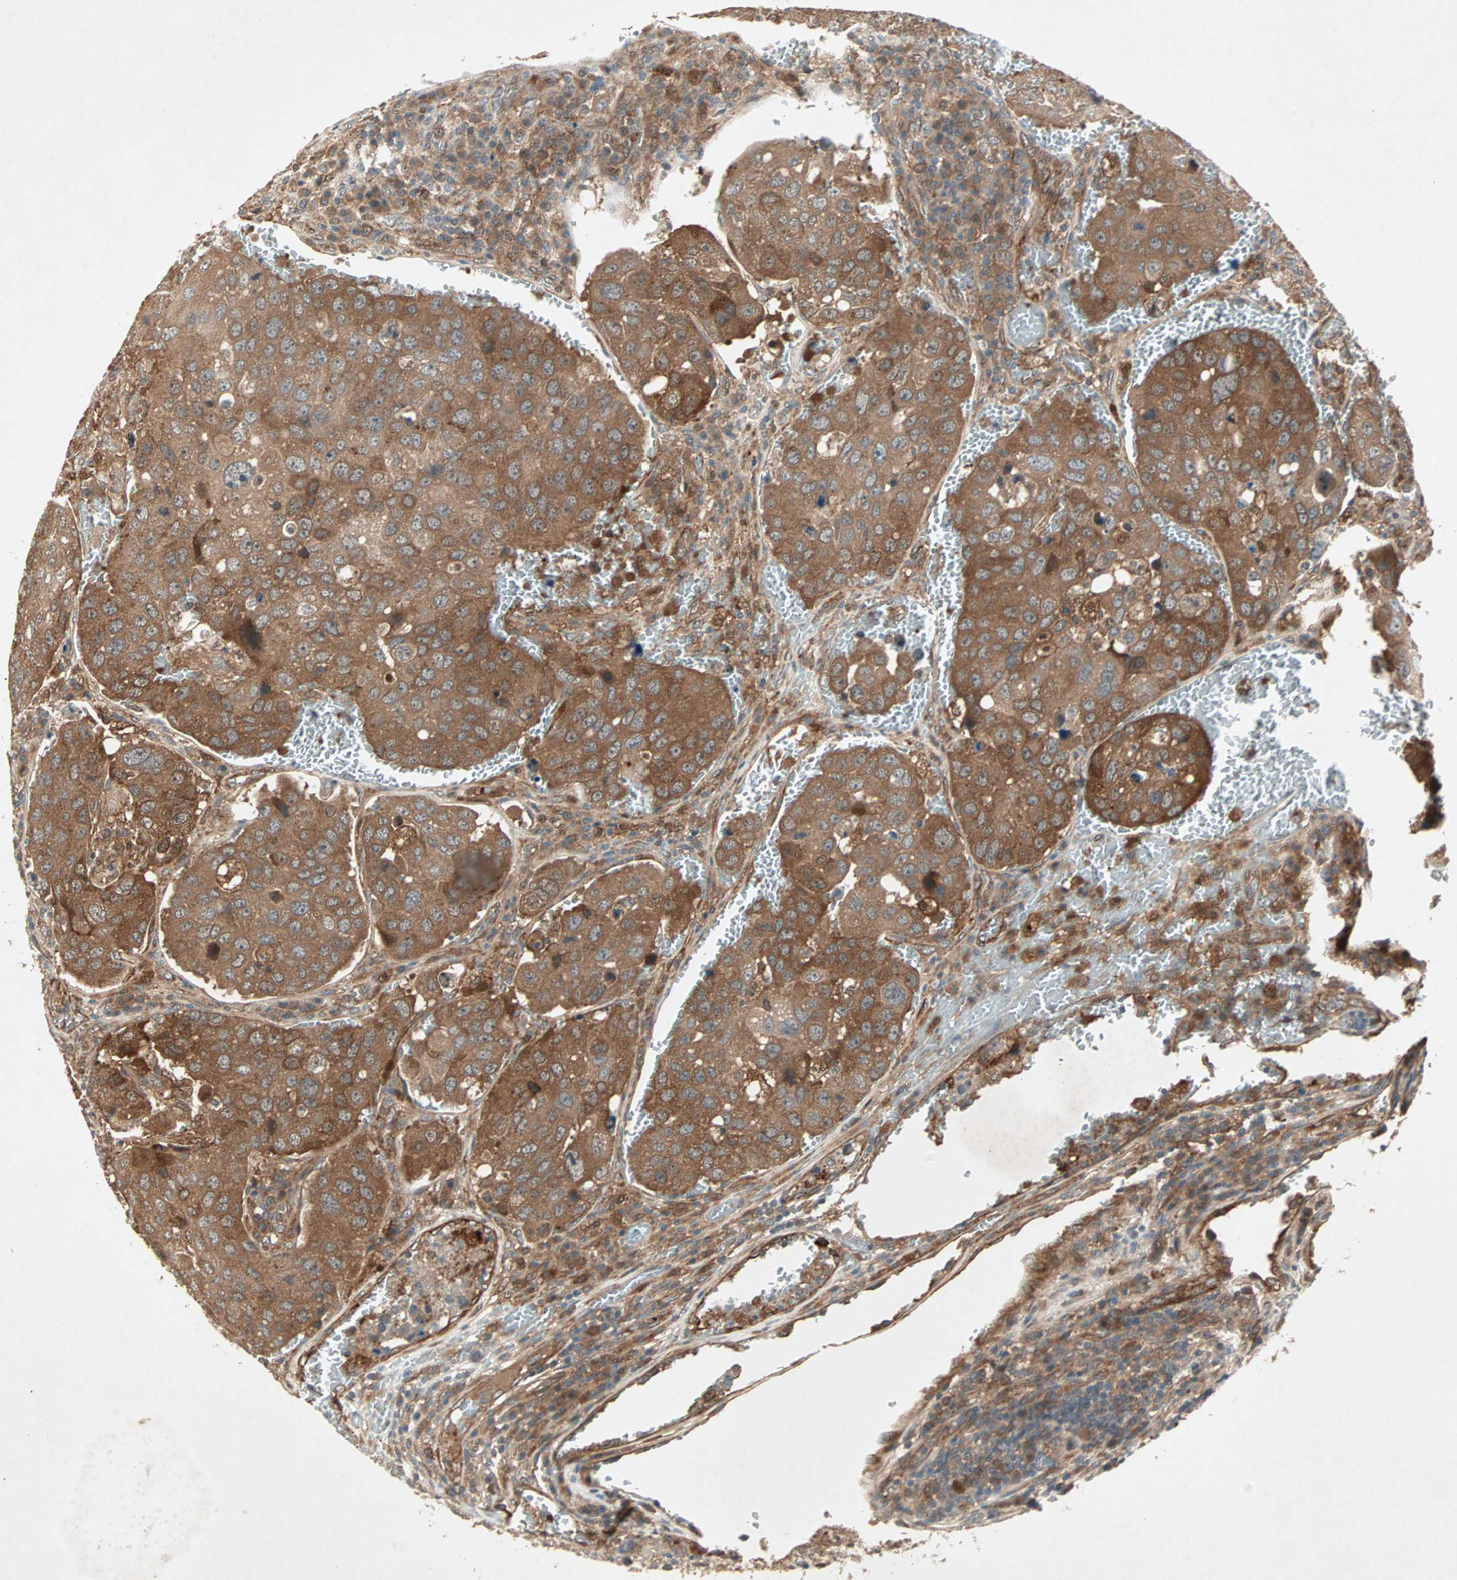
{"staining": {"intensity": "strong", "quantity": ">75%", "location": "cytoplasmic/membranous"}, "tissue": "urothelial cancer", "cell_type": "Tumor cells", "image_type": "cancer", "snomed": [{"axis": "morphology", "description": "Urothelial carcinoma, High grade"}, {"axis": "topography", "description": "Lymph node"}, {"axis": "topography", "description": "Urinary bladder"}], "caption": "The micrograph shows immunohistochemical staining of urothelial cancer. There is strong cytoplasmic/membranous positivity is seen in approximately >75% of tumor cells.", "gene": "SDSL", "patient": {"sex": "male", "age": 51}}